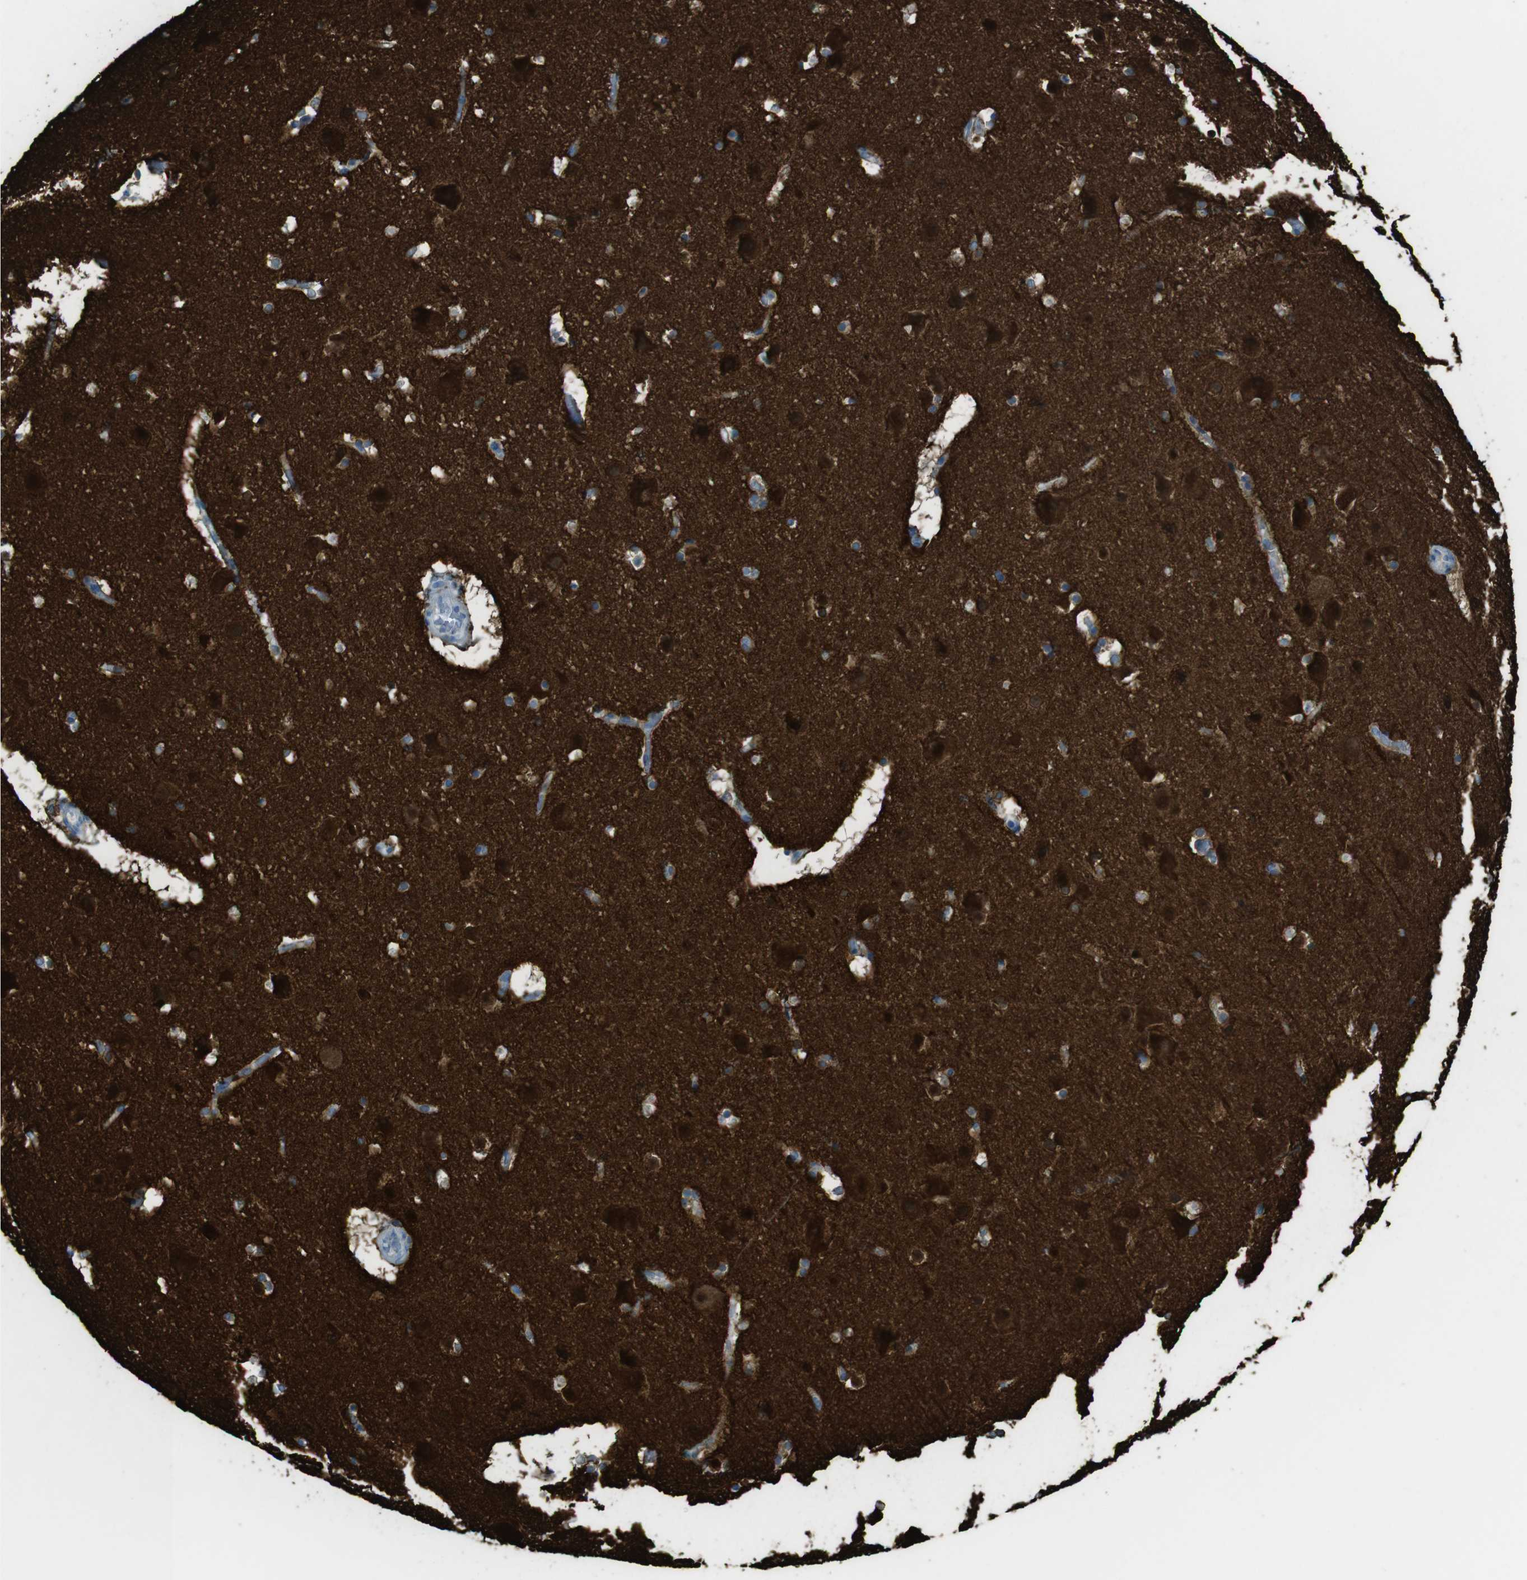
{"staining": {"intensity": "negative", "quantity": "none", "location": "none"}, "tissue": "cerebral cortex", "cell_type": "Endothelial cells", "image_type": "normal", "snomed": [{"axis": "morphology", "description": "Normal tissue, NOS"}, {"axis": "topography", "description": "Cerebral cortex"}], "caption": "This is an IHC photomicrograph of benign human cerebral cortex. There is no expression in endothelial cells.", "gene": "TUBB2A", "patient": {"sex": "male", "age": 45}}